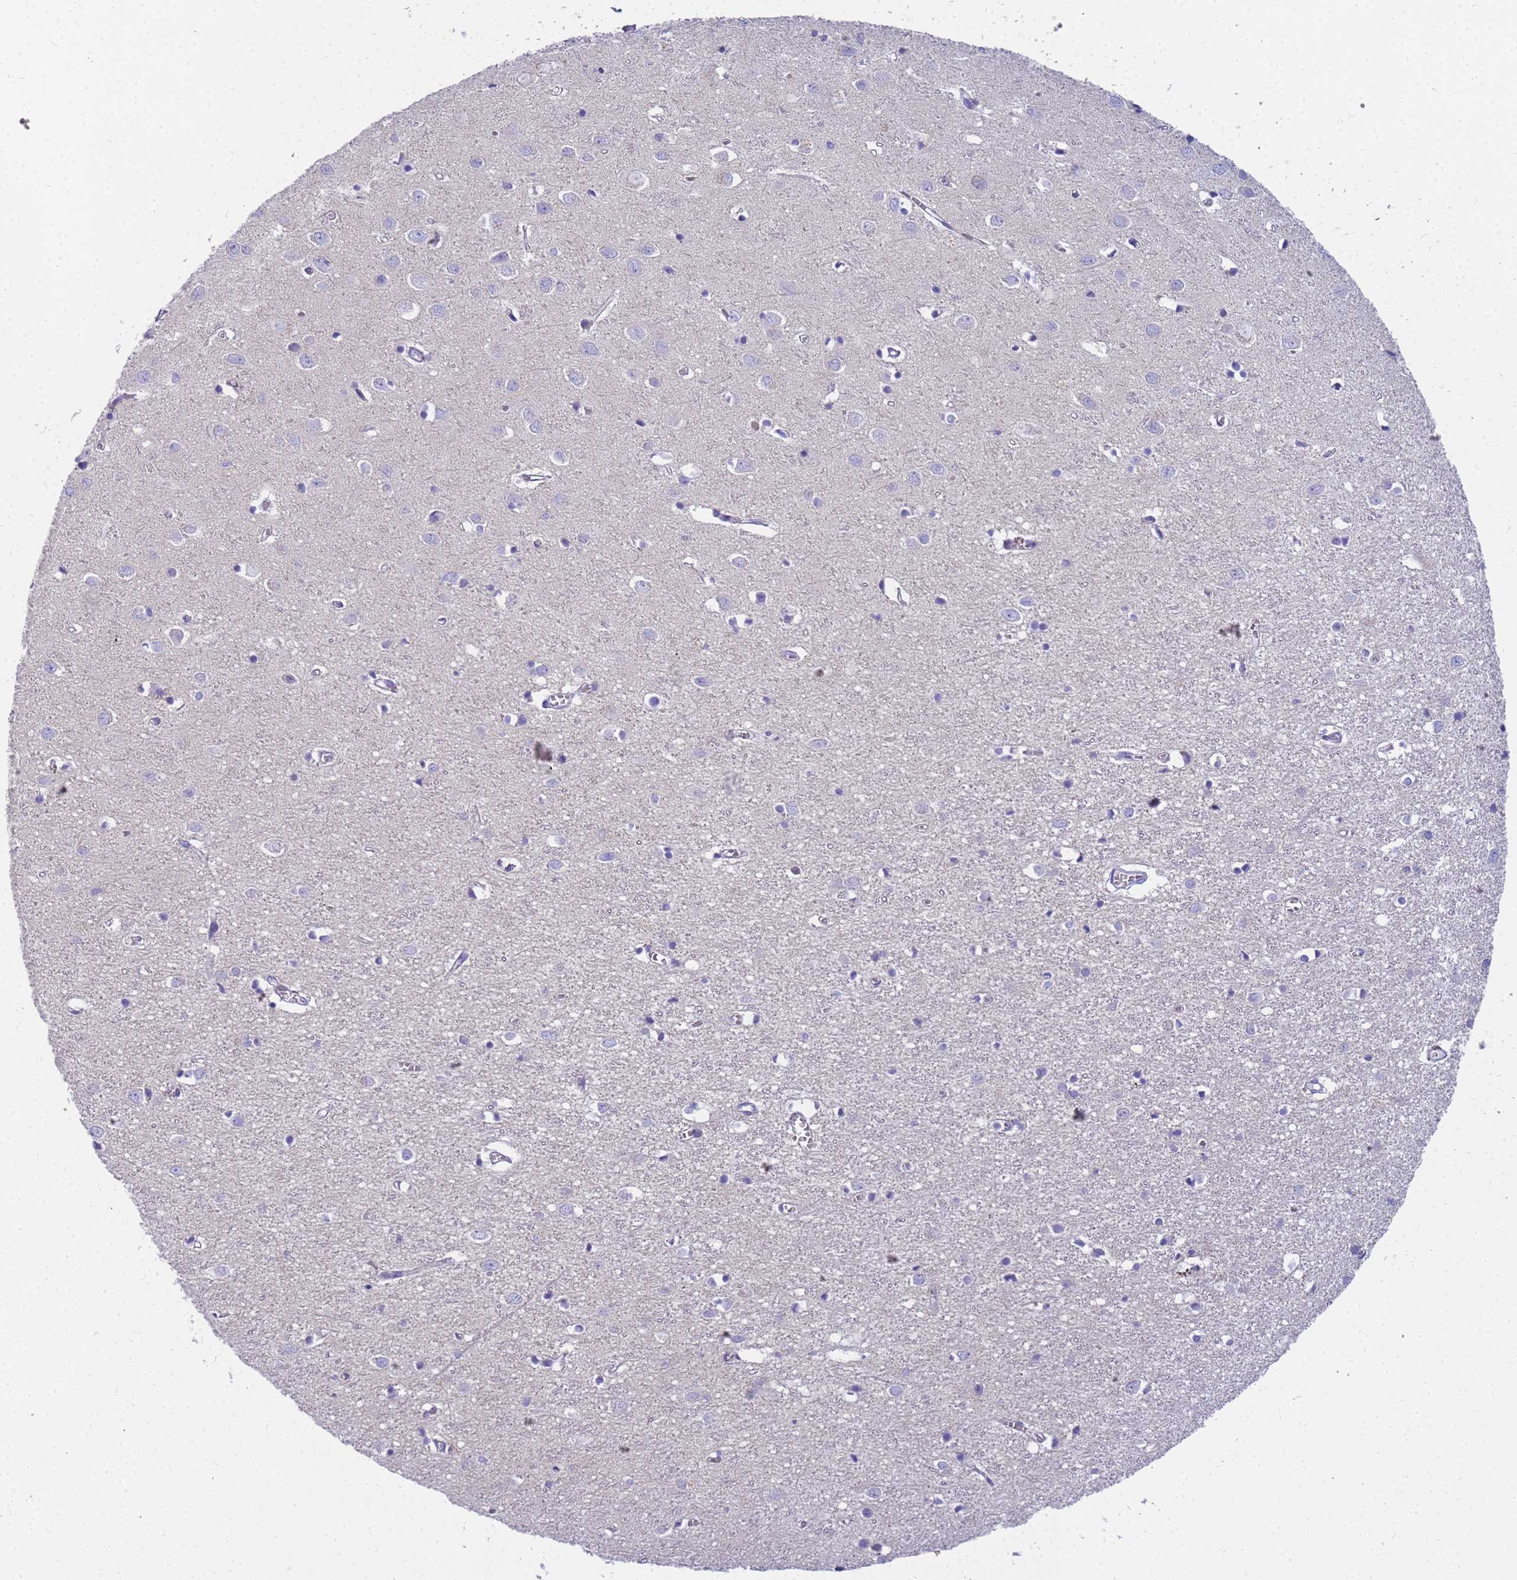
{"staining": {"intensity": "negative", "quantity": "none", "location": "none"}, "tissue": "cerebral cortex", "cell_type": "Endothelial cells", "image_type": "normal", "snomed": [{"axis": "morphology", "description": "Normal tissue, NOS"}, {"axis": "topography", "description": "Cerebral cortex"}], "caption": "Immunohistochemistry (IHC) image of benign cerebral cortex: human cerebral cortex stained with DAB shows no significant protein staining in endothelial cells.", "gene": "RNASE2", "patient": {"sex": "female", "age": 64}}